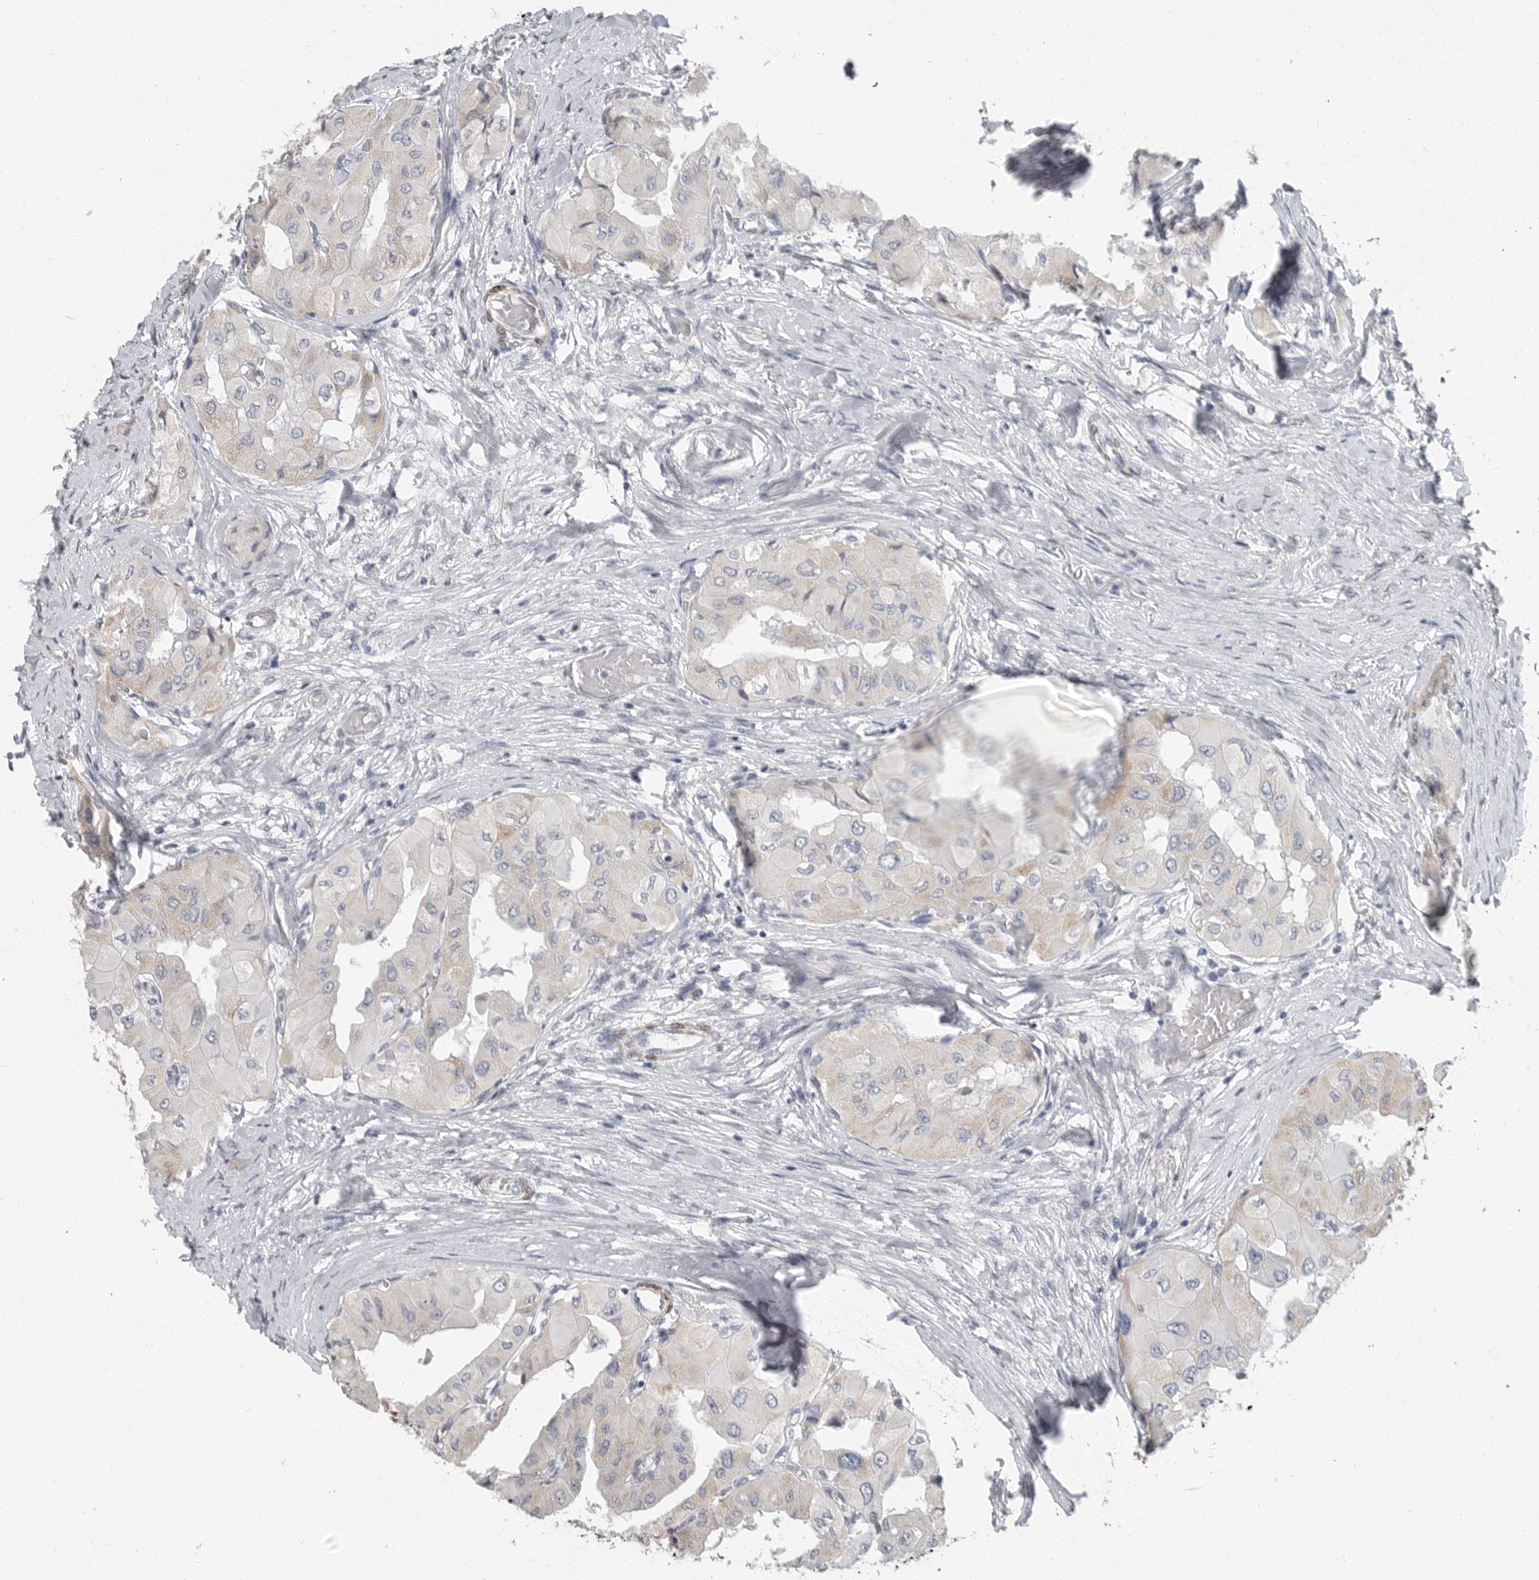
{"staining": {"intensity": "negative", "quantity": "none", "location": "none"}, "tissue": "thyroid cancer", "cell_type": "Tumor cells", "image_type": "cancer", "snomed": [{"axis": "morphology", "description": "Papillary adenocarcinoma, NOS"}, {"axis": "topography", "description": "Thyroid gland"}], "caption": "Immunohistochemistry (IHC) micrograph of thyroid cancer stained for a protein (brown), which displays no staining in tumor cells. Brightfield microscopy of IHC stained with DAB (3,3'-diaminobenzidine) (brown) and hematoxylin (blue), captured at high magnification.", "gene": "PLN", "patient": {"sex": "female", "age": 59}}